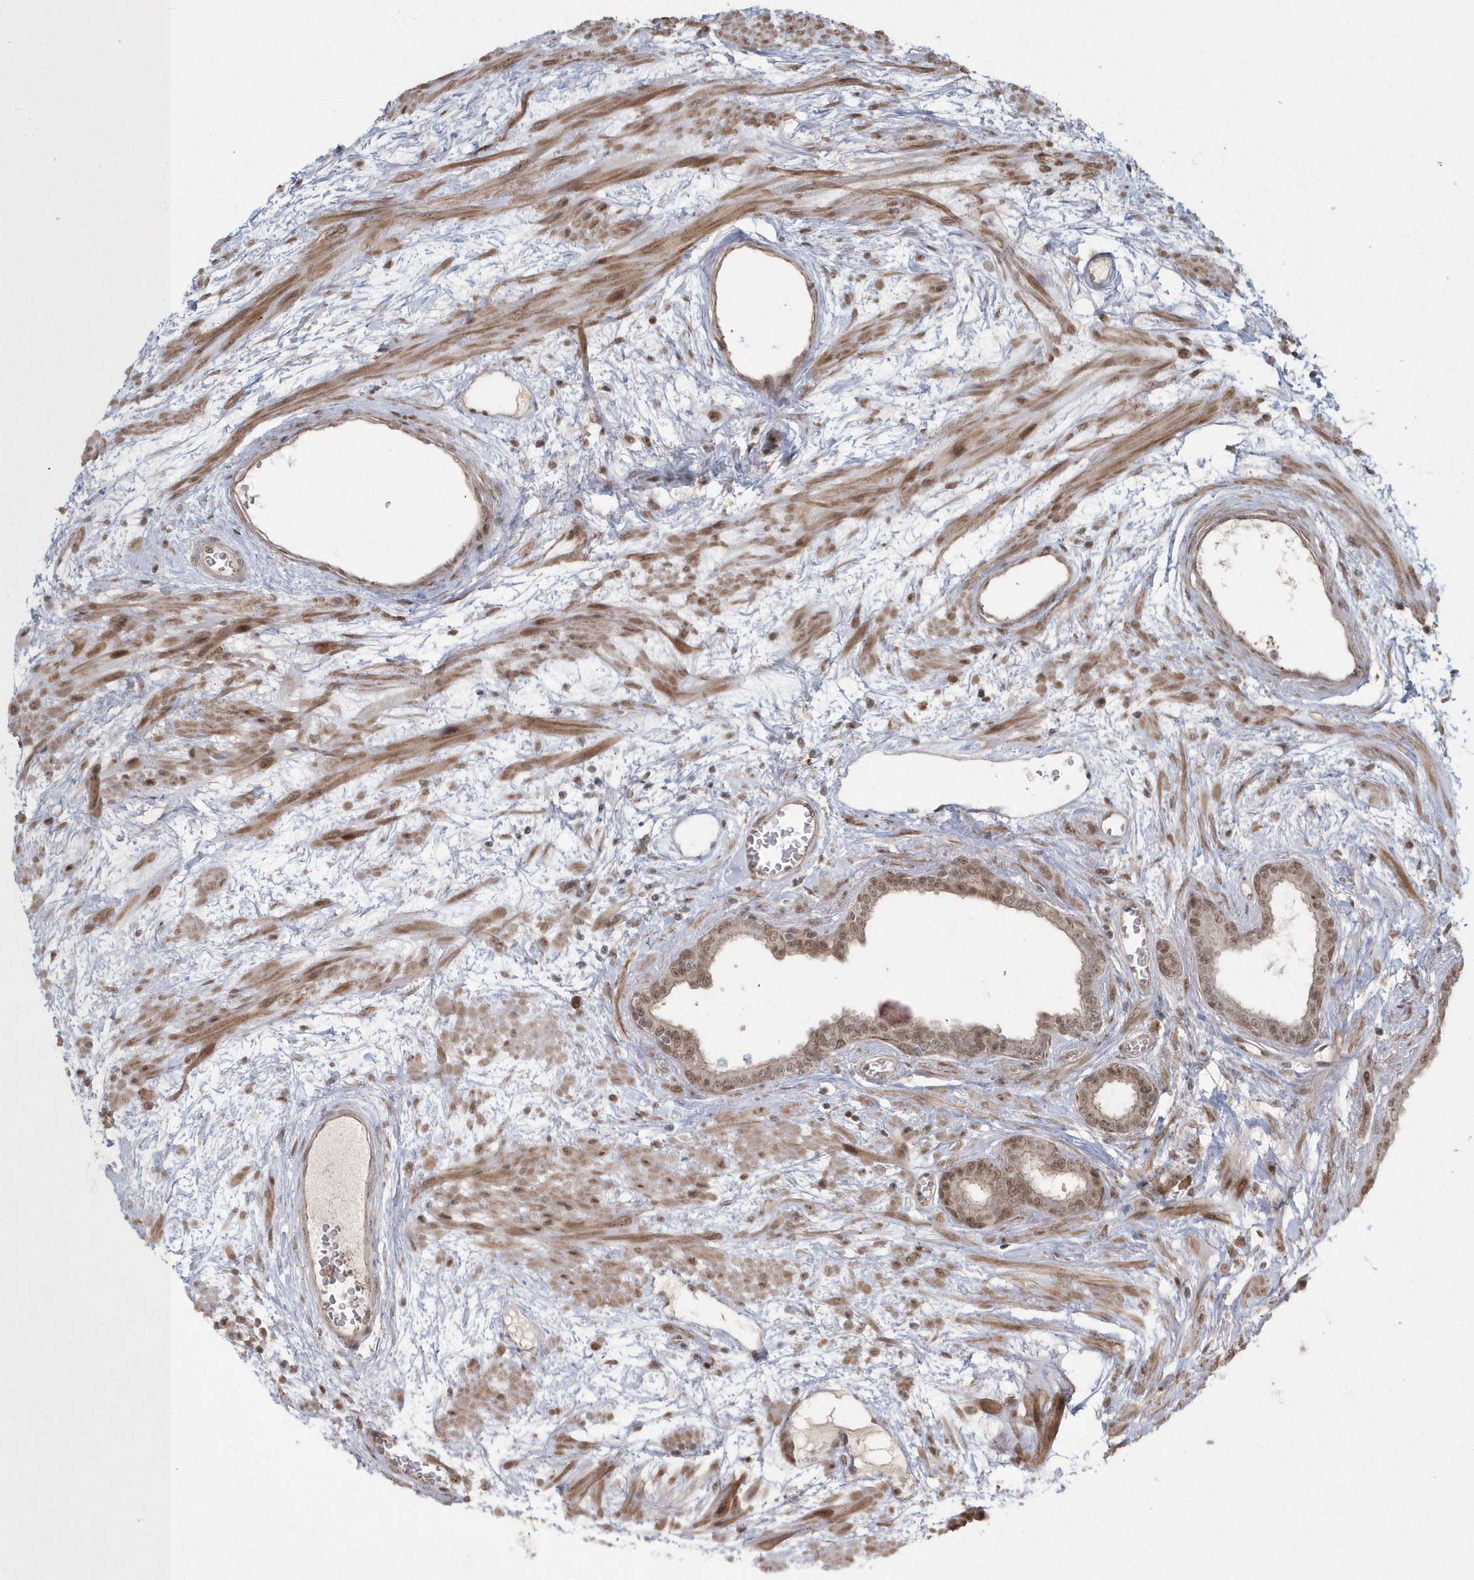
{"staining": {"intensity": "moderate", "quantity": ">75%", "location": "cytoplasmic/membranous,nuclear"}, "tissue": "prostate cancer", "cell_type": "Tumor cells", "image_type": "cancer", "snomed": [{"axis": "morphology", "description": "Adenocarcinoma, Low grade"}, {"axis": "topography", "description": "Prostate"}], "caption": "DAB (3,3'-diaminobenzidine) immunohistochemical staining of human prostate adenocarcinoma (low-grade) displays moderate cytoplasmic/membranous and nuclear protein staining in approximately >75% of tumor cells. Nuclei are stained in blue.", "gene": "EPB41L4A", "patient": {"sex": "male", "age": 60}}